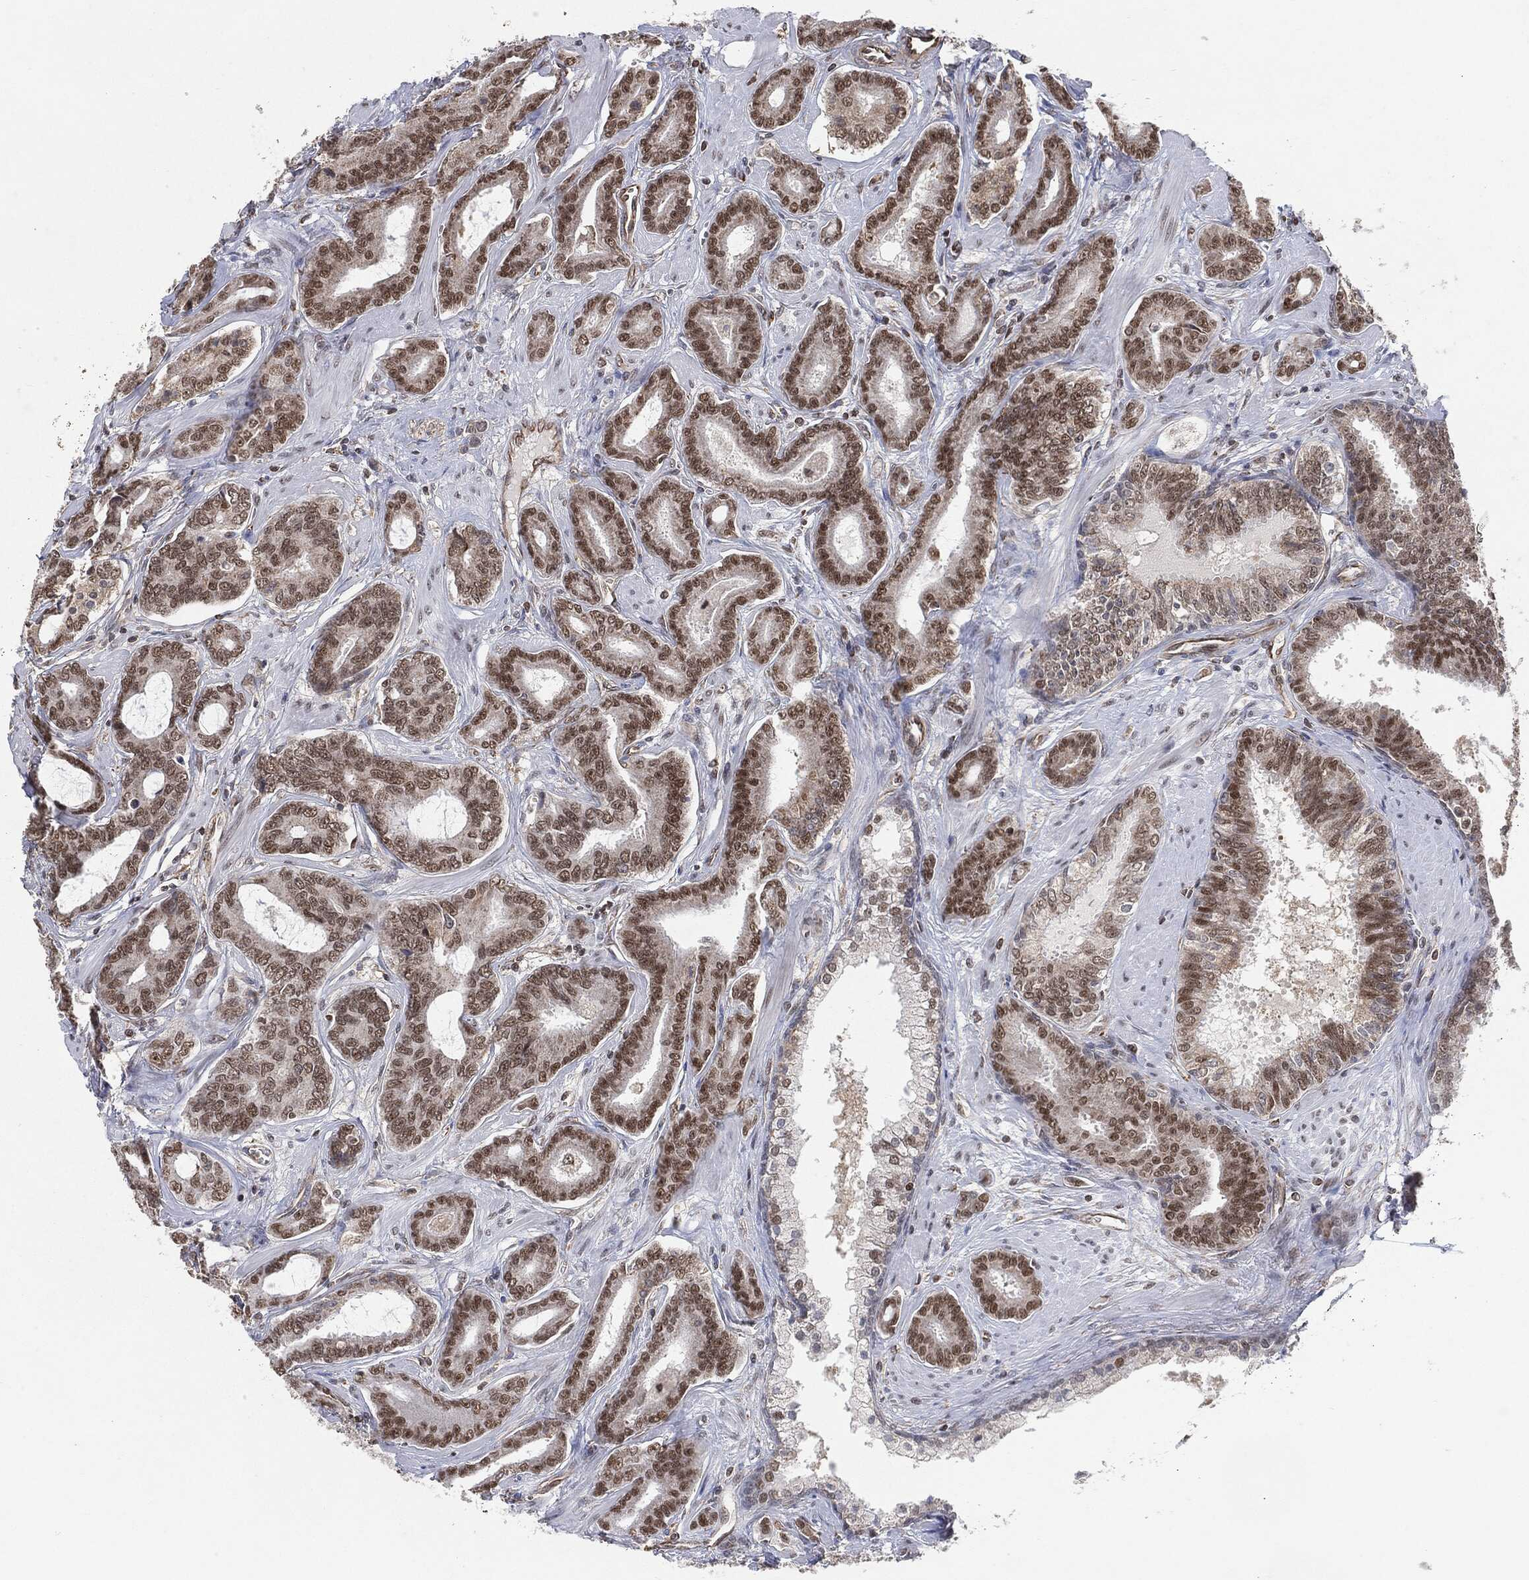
{"staining": {"intensity": "moderate", "quantity": "25%-75%", "location": "nuclear"}, "tissue": "prostate cancer", "cell_type": "Tumor cells", "image_type": "cancer", "snomed": [{"axis": "morphology", "description": "Adenocarcinoma, NOS"}, {"axis": "topography", "description": "Prostate"}], "caption": "A brown stain labels moderate nuclear expression of a protein in human prostate cancer (adenocarcinoma) tumor cells.", "gene": "TP53RK", "patient": {"sex": "male", "age": 55}}